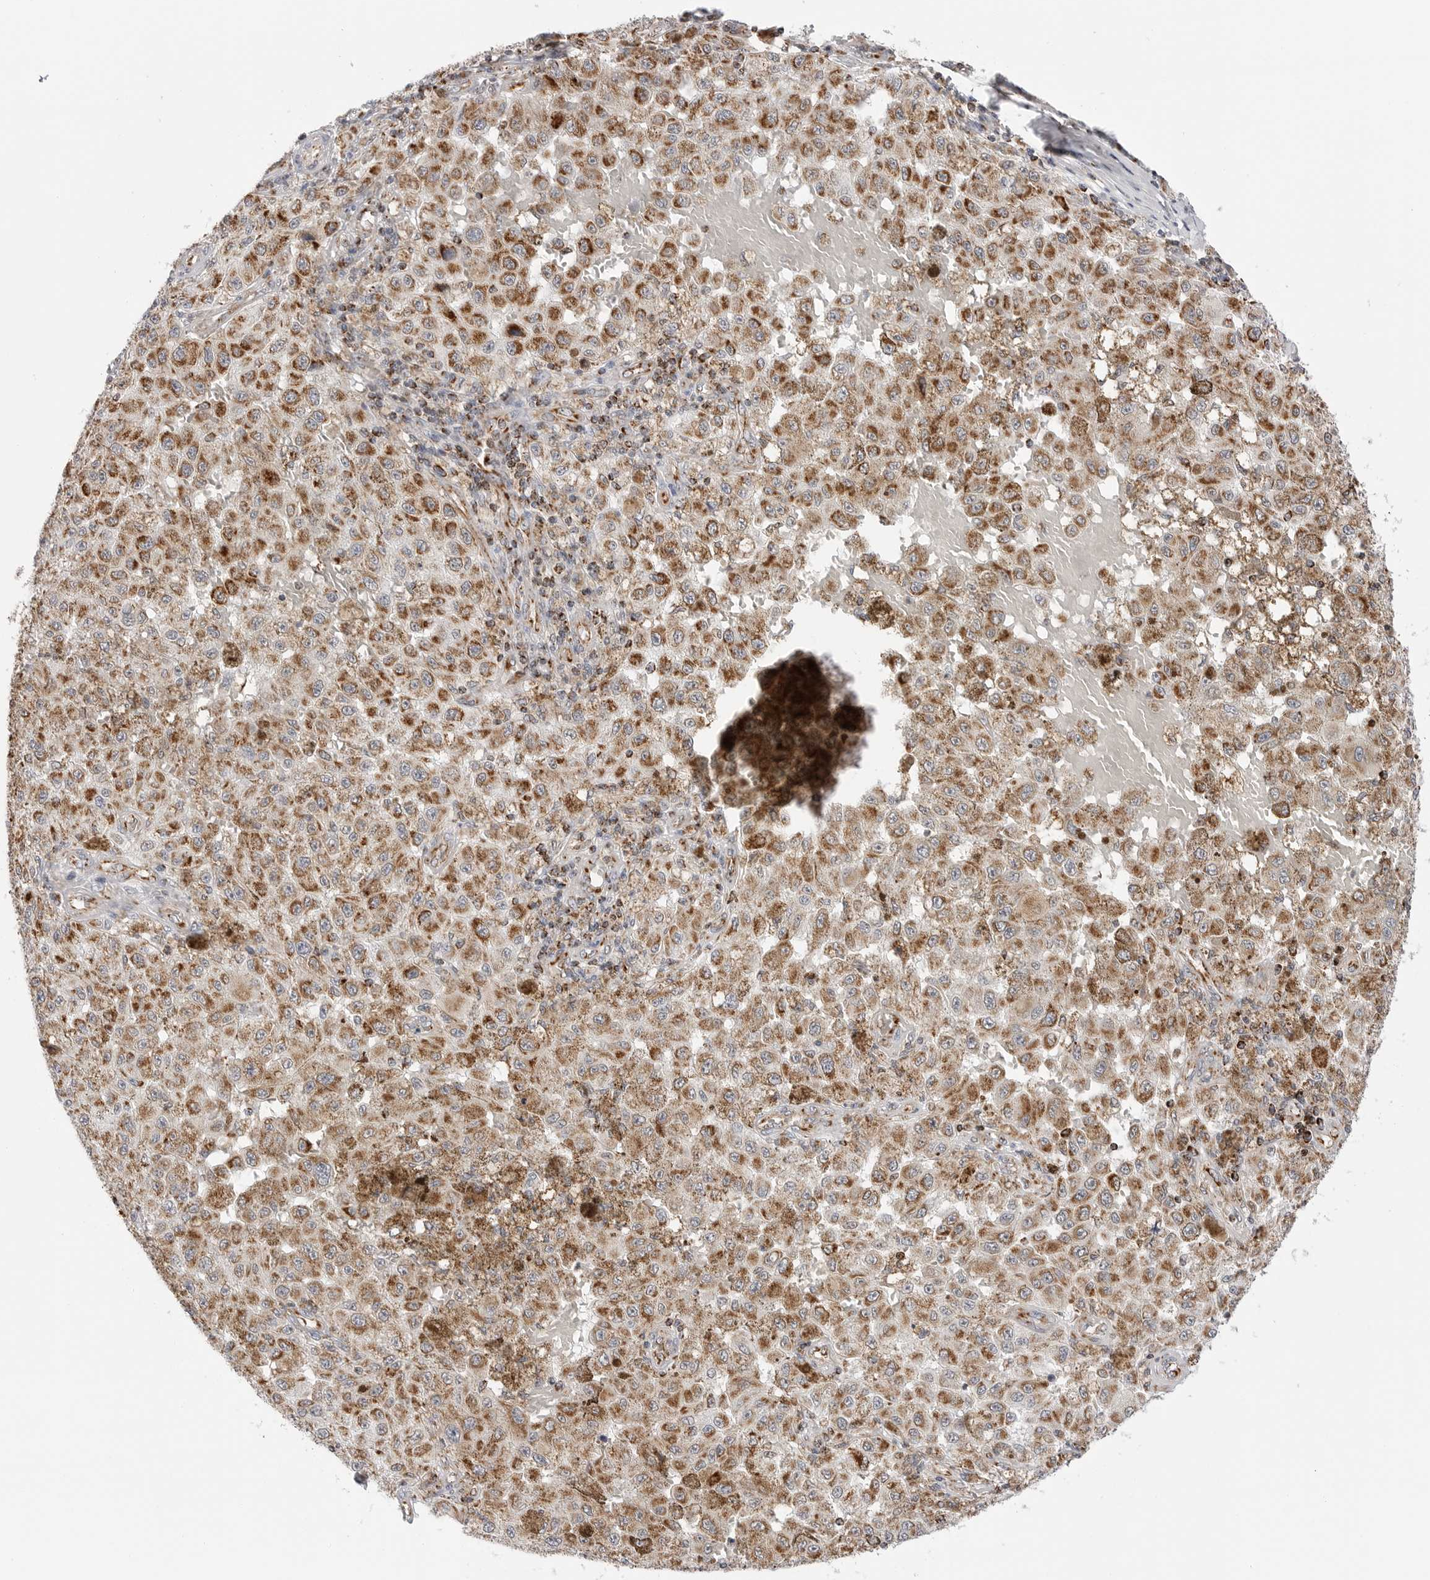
{"staining": {"intensity": "moderate", "quantity": ">75%", "location": "cytoplasmic/membranous"}, "tissue": "melanoma", "cell_type": "Tumor cells", "image_type": "cancer", "snomed": [{"axis": "morphology", "description": "Malignant melanoma, NOS"}, {"axis": "topography", "description": "Skin"}], "caption": "Immunohistochemical staining of human malignant melanoma reveals medium levels of moderate cytoplasmic/membranous staining in about >75% of tumor cells. The protein of interest is shown in brown color, while the nuclei are stained blue.", "gene": "ATP5IF1", "patient": {"sex": "female", "age": 64}}